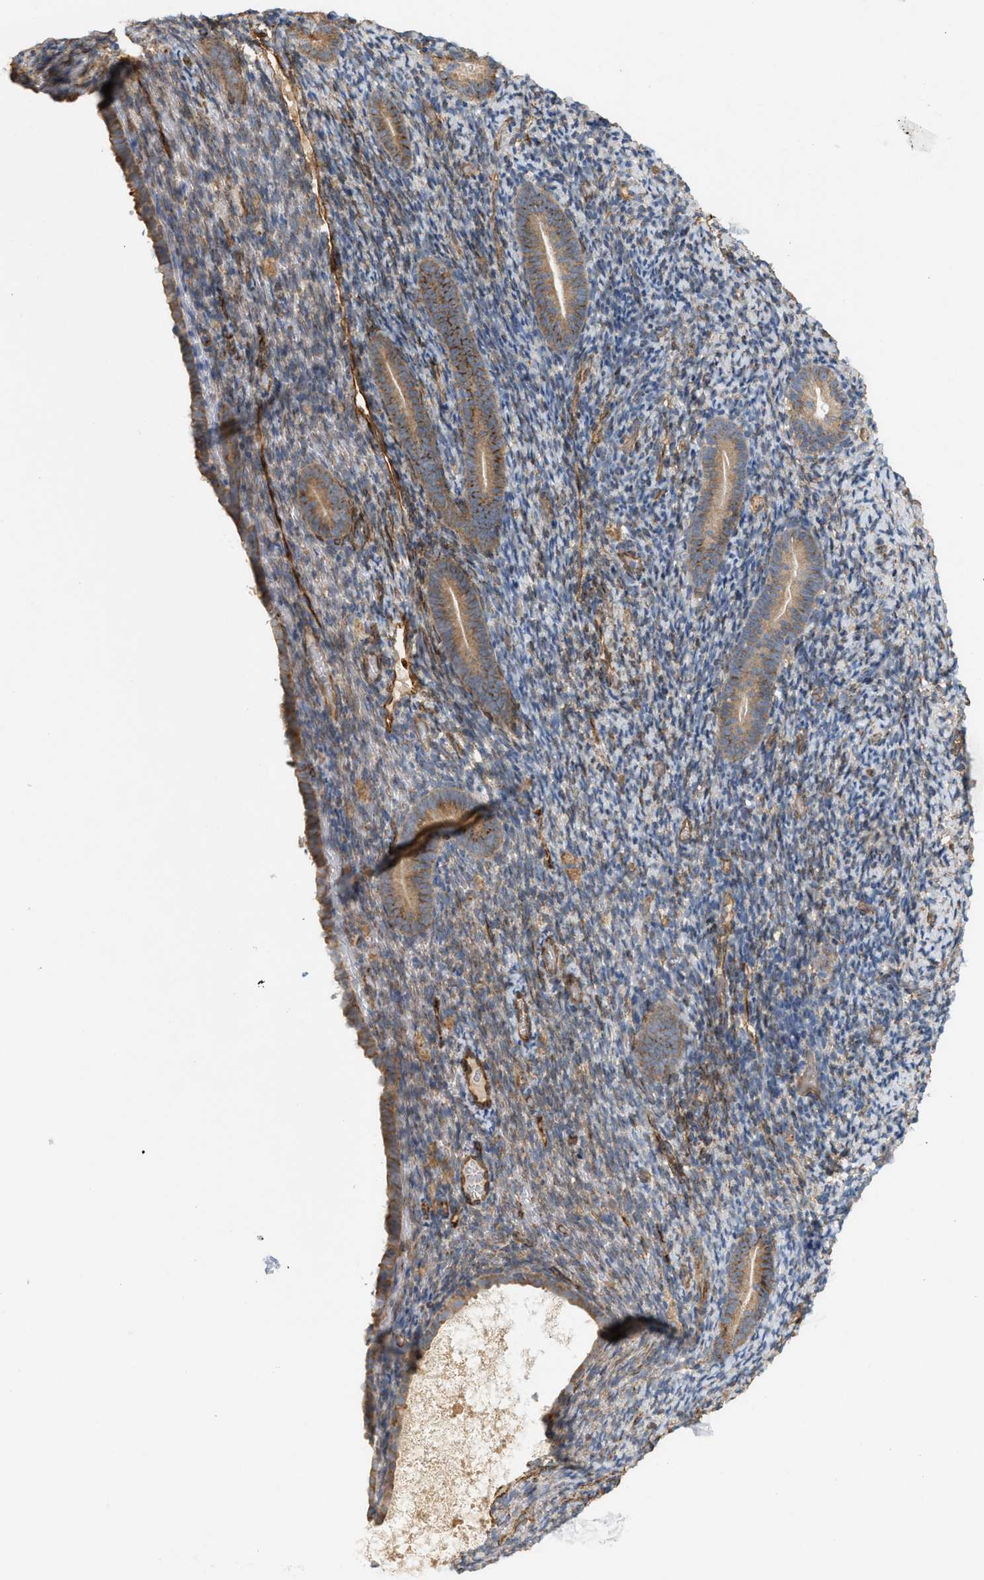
{"staining": {"intensity": "weak", "quantity": "25%-75%", "location": "cytoplasmic/membranous"}, "tissue": "endometrium", "cell_type": "Cells in endometrial stroma", "image_type": "normal", "snomed": [{"axis": "morphology", "description": "Normal tissue, NOS"}, {"axis": "topography", "description": "Endometrium"}], "caption": "Immunohistochemical staining of unremarkable human endometrium shows 25%-75% levels of weak cytoplasmic/membranous protein expression in about 25%-75% of cells in endometrial stroma. (DAB (3,3'-diaminobenzidine) IHC with brightfield microscopy, high magnification).", "gene": "SVOP", "patient": {"sex": "female", "age": 51}}